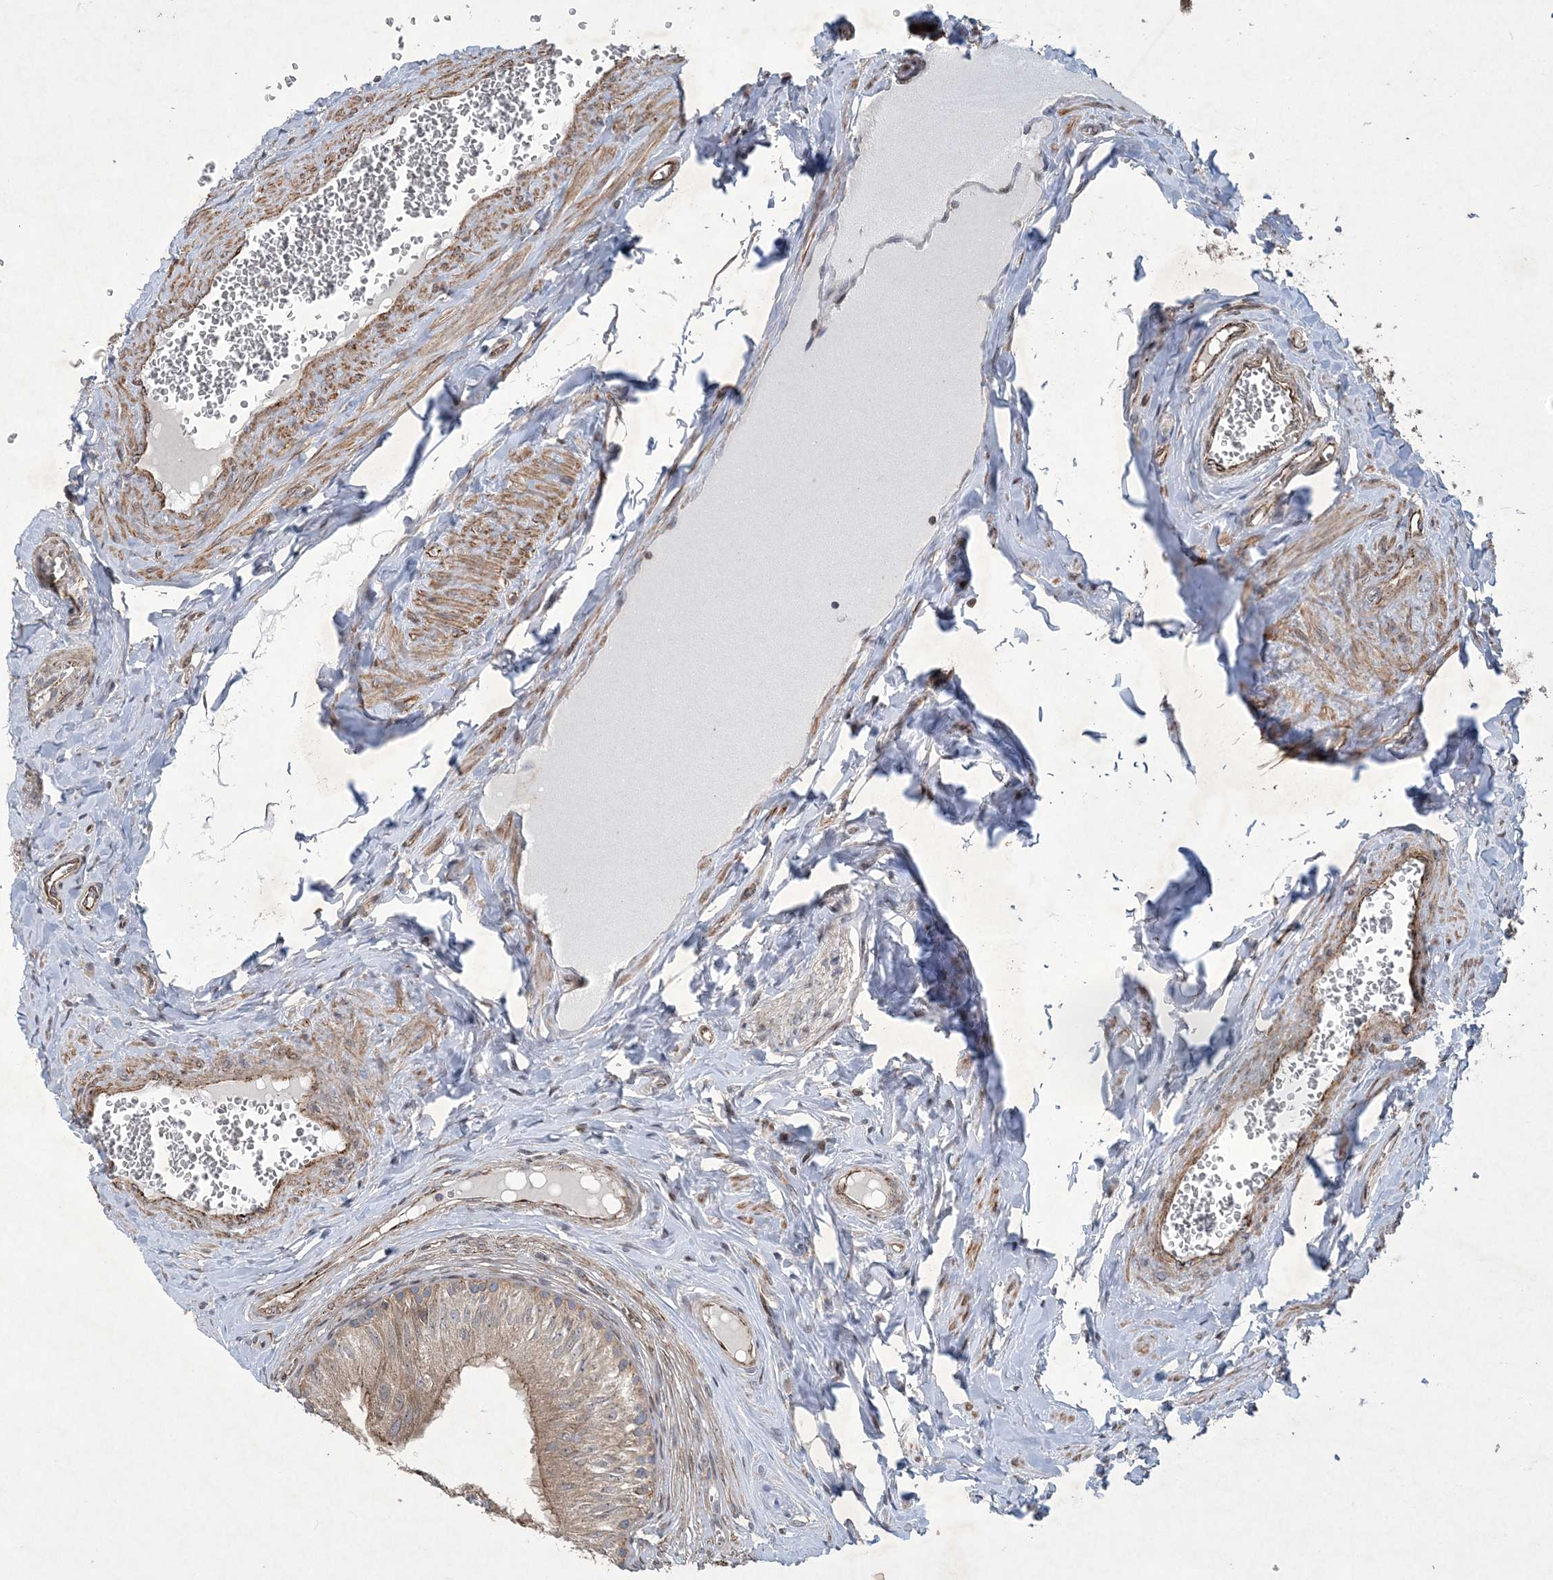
{"staining": {"intensity": "moderate", "quantity": "25%-75%", "location": "cytoplasmic/membranous"}, "tissue": "epididymis", "cell_type": "Glandular cells", "image_type": "normal", "snomed": [{"axis": "morphology", "description": "Normal tissue, NOS"}, {"axis": "topography", "description": "Epididymis"}], "caption": "The micrograph demonstrates staining of unremarkable epididymis, revealing moderate cytoplasmic/membranous protein positivity (brown color) within glandular cells.", "gene": "N4BP2", "patient": {"sex": "male", "age": 46}}